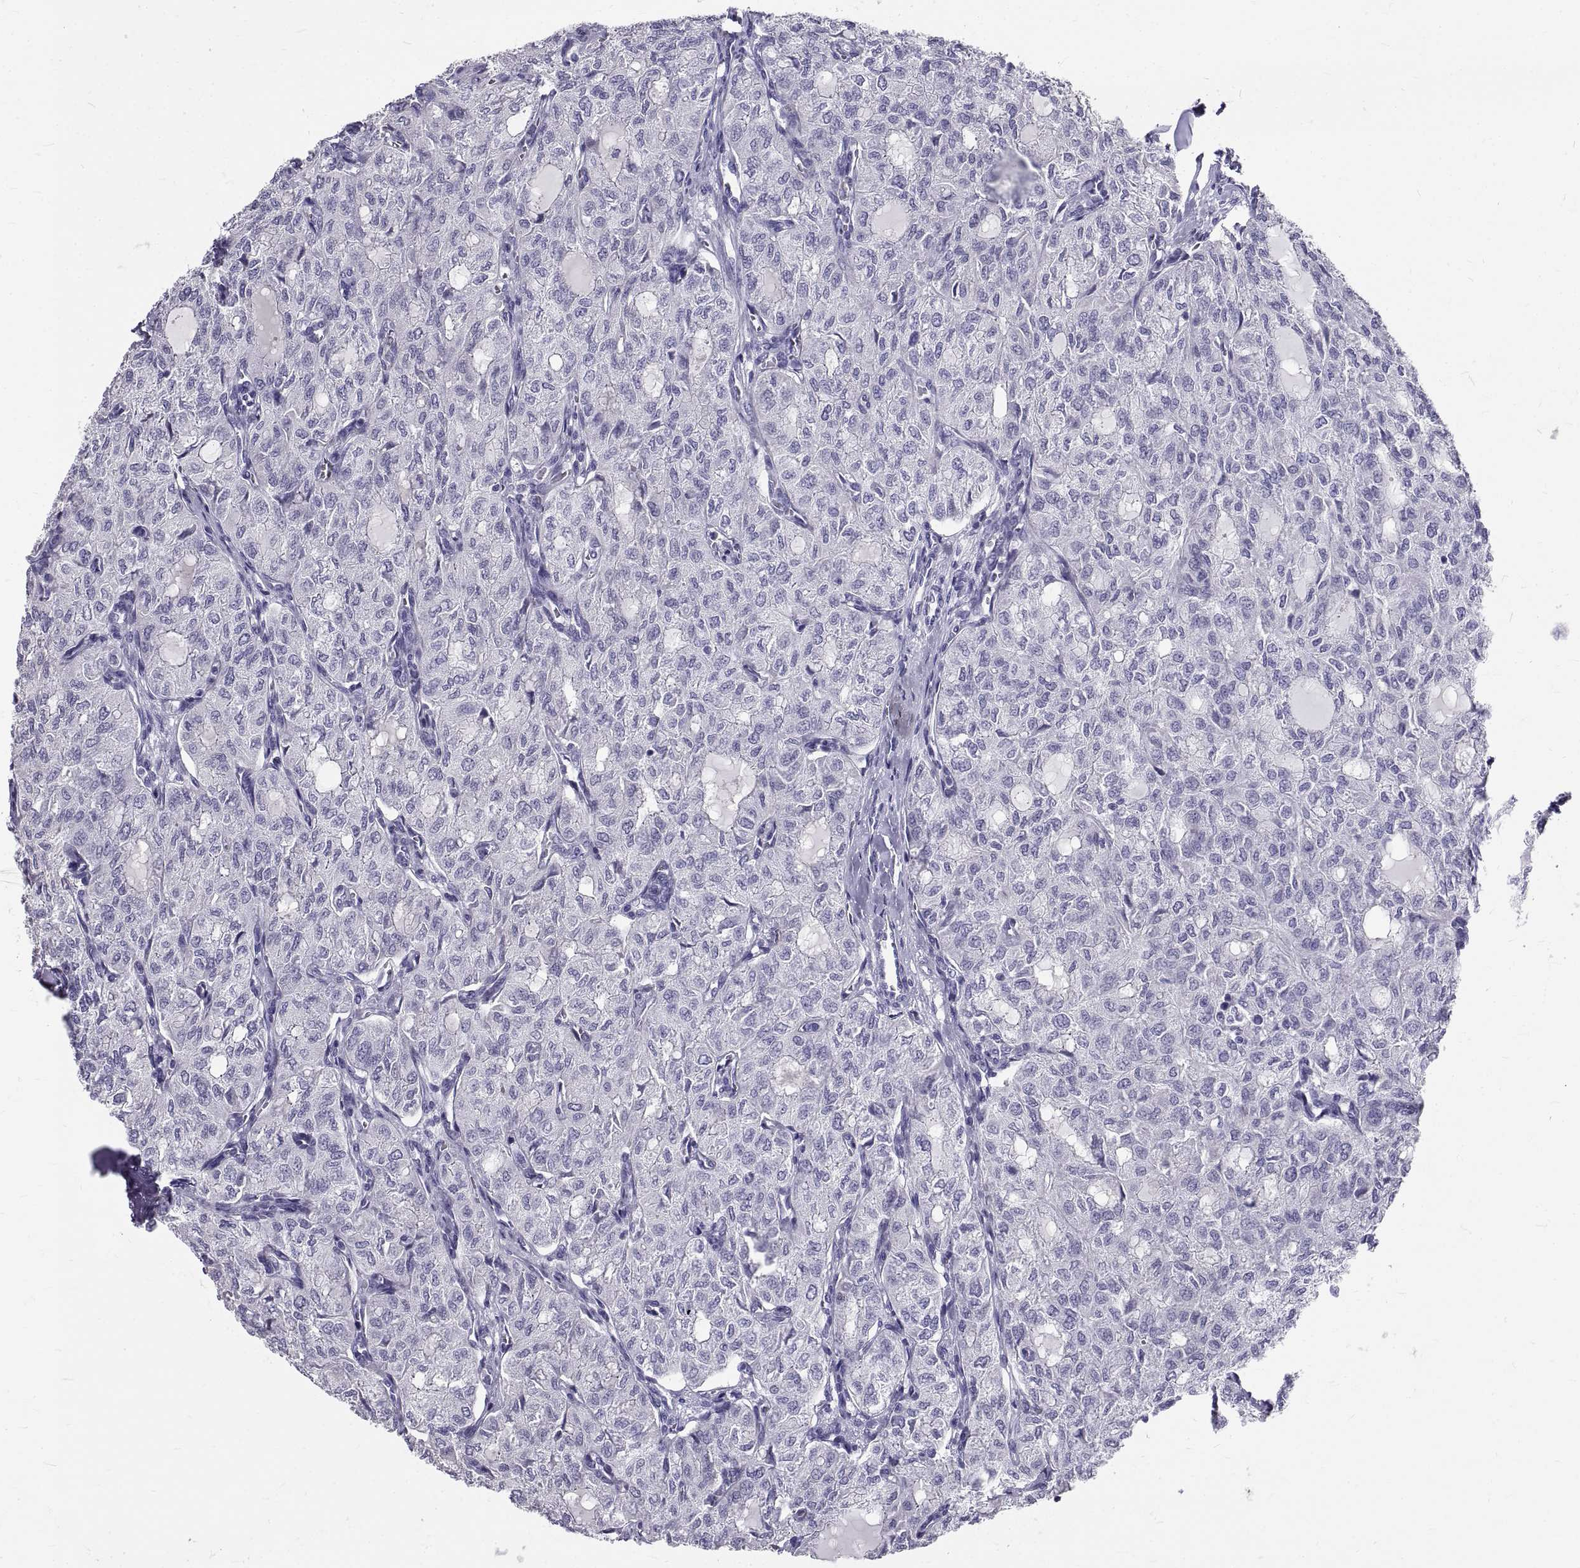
{"staining": {"intensity": "negative", "quantity": "none", "location": "none"}, "tissue": "thyroid cancer", "cell_type": "Tumor cells", "image_type": "cancer", "snomed": [{"axis": "morphology", "description": "Follicular adenoma carcinoma, NOS"}, {"axis": "topography", "description": "Thyroid gland"}], "caption": "Follicular adenoma carcinoma (thyroid) was stained to show a protein in brown. There is no significant staining in tumor cells.", "gene": "GNG12", "patient": {"sex": "male", "age": 75}}